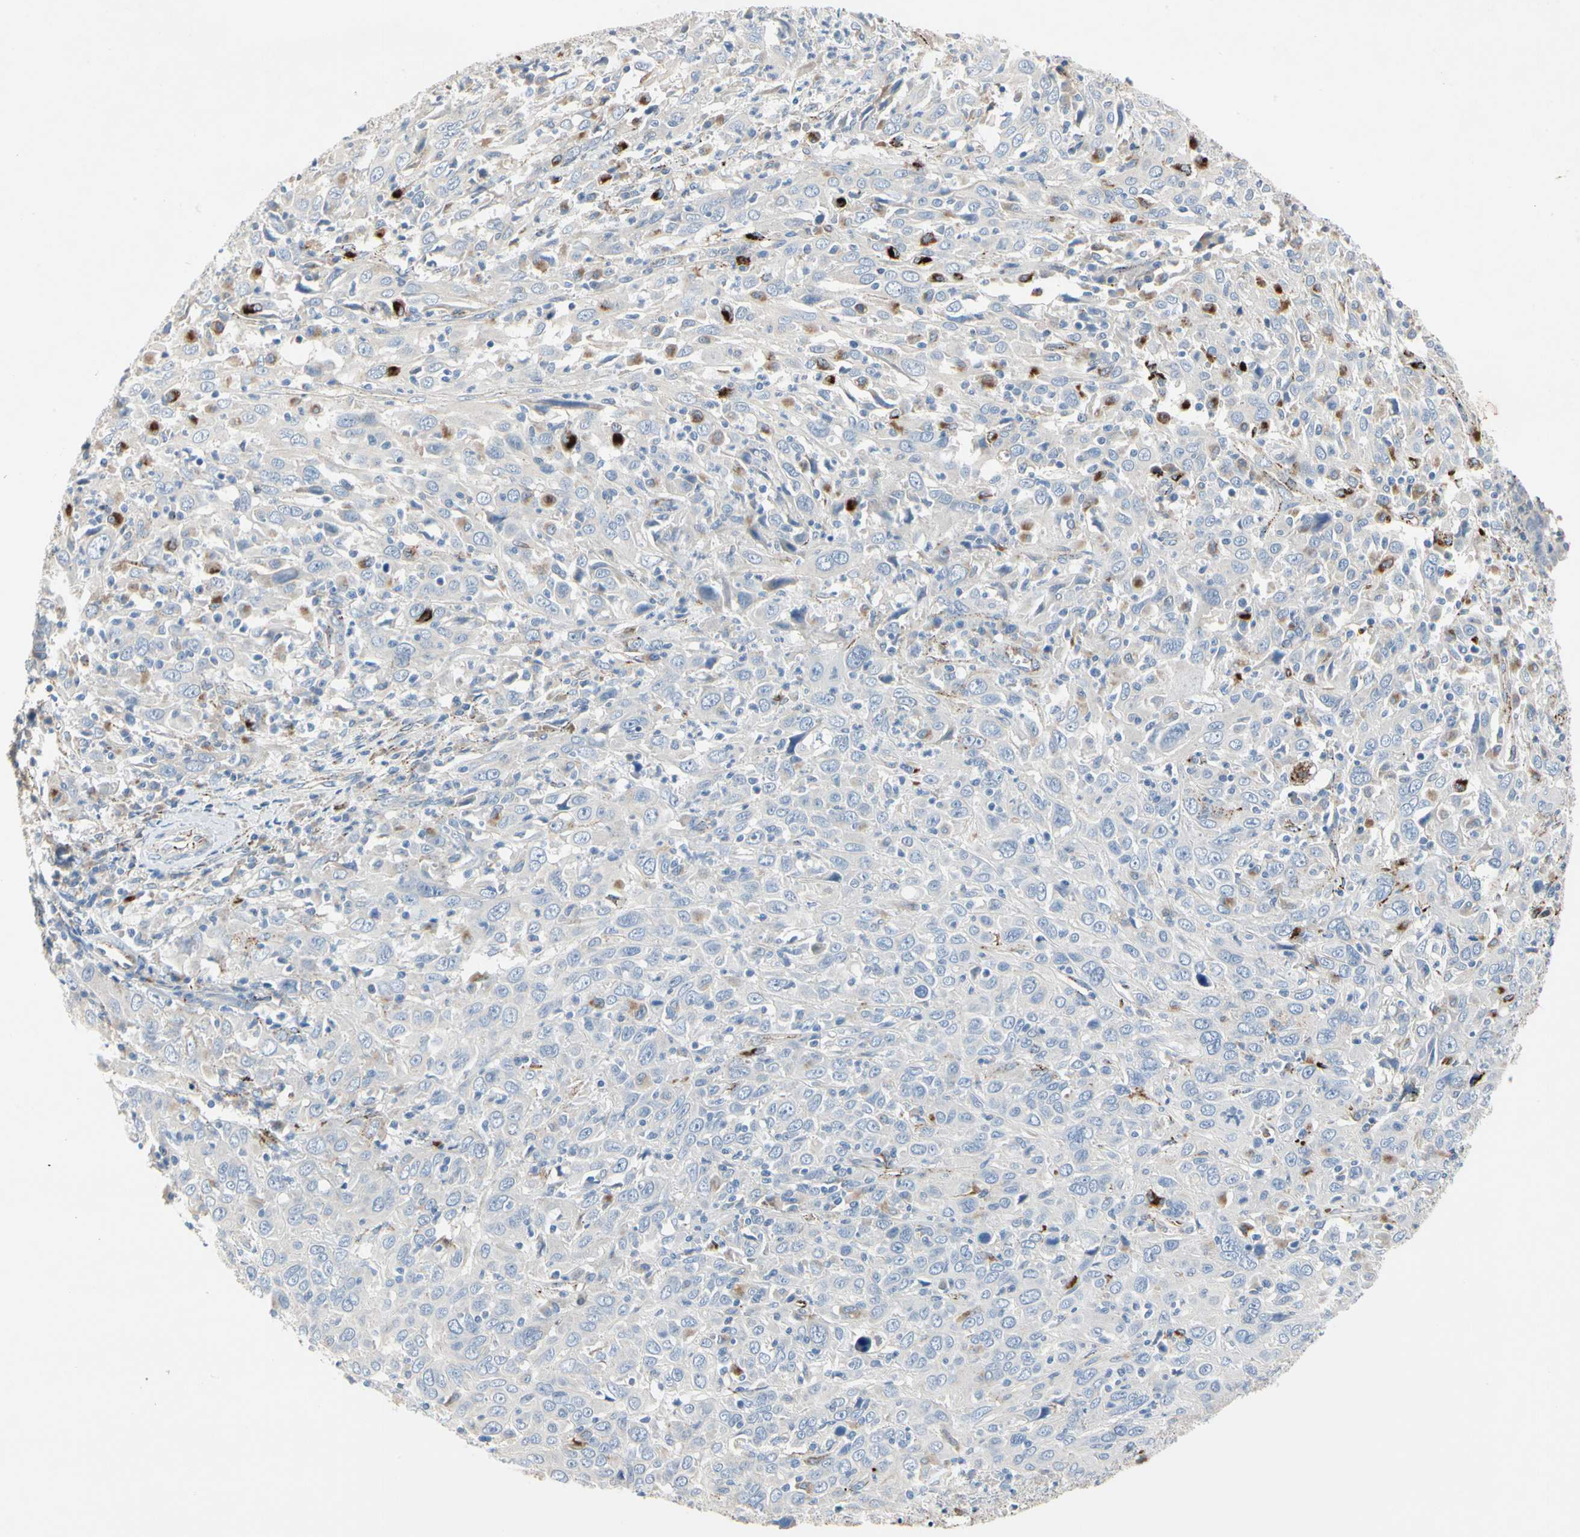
{"staining": {"intensity": "weak", "quantity": "<25%", "location": "cytoplasmic/membranous"}, "tissue": "cervical cancer", "cell_type": "Tumor cells", "image_type": "cancer", "snomed": [{"axis": "morphology", "description": "Squamous cell carcinoma, NOS"}, {"axis": "topography", "description": "Cervix"}], "caption": "A photomicrograph of cervical cancer (squamous cell carcinoma) stained for a protein displays no brown staining in tumor cells.", "gene": "RETSAT", "patient": {"sex": "female", "age": 46}}